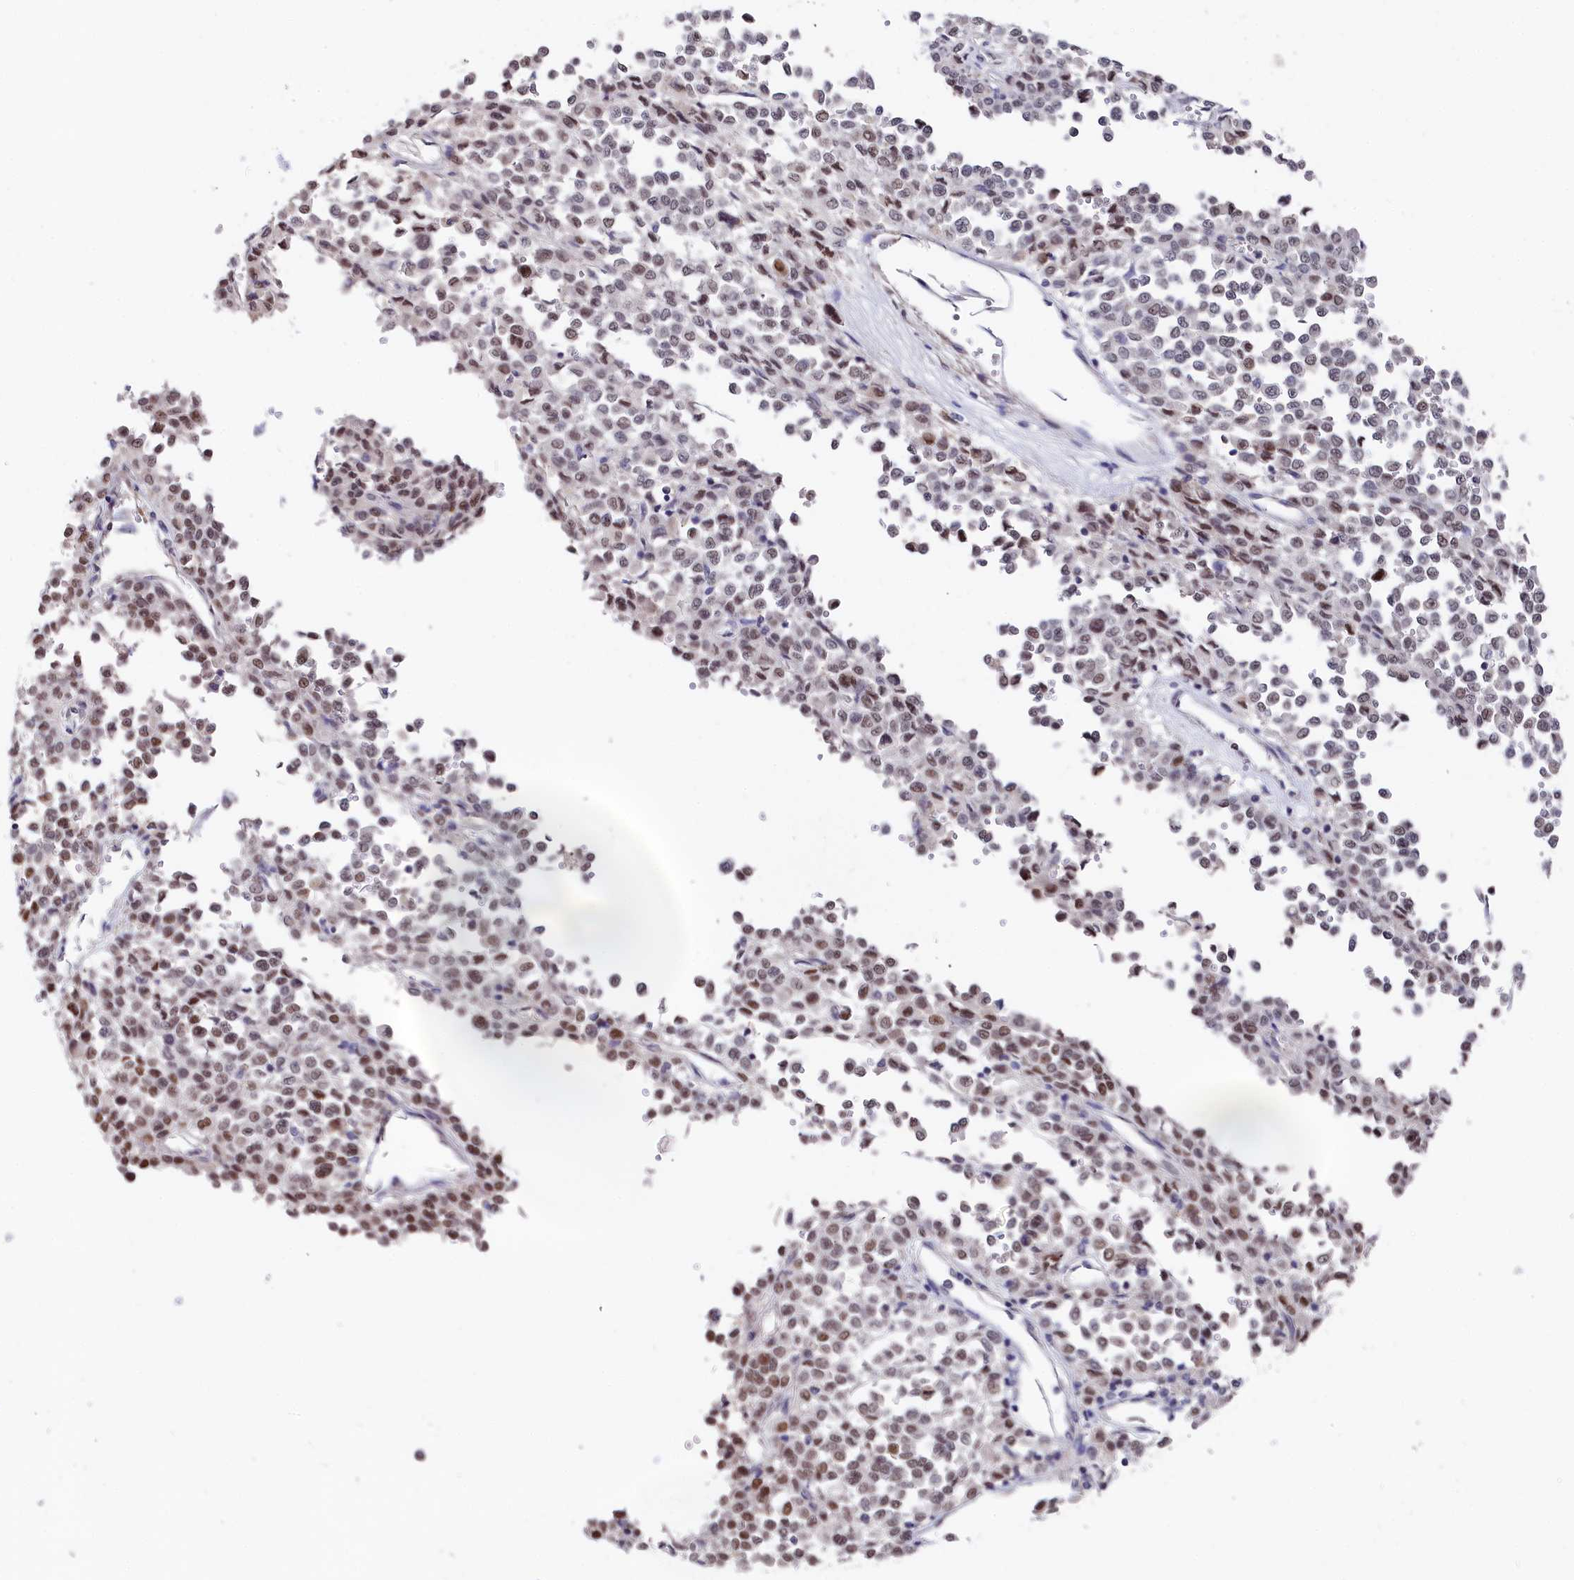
{"staining": {"intensity": "moderate", "quantity": "25%-75%", "location": "nuclear"}, "tissue": "melanoma", "cell_type": "Tumor cells", "image_type": "cancer", "snomed": [{"axis": "morphology", "description": "Malignant melanoma, Metastatic site"}, {"axis": "topography", "description": "Pancreas"}], "caption": "The photomicrograph reveals a brown stain indicating the presence of a protein in the nuclear of tumor cells in melanoma.", "gene": "TIGD4", "patient": {"sex": "female", "age": 30}}